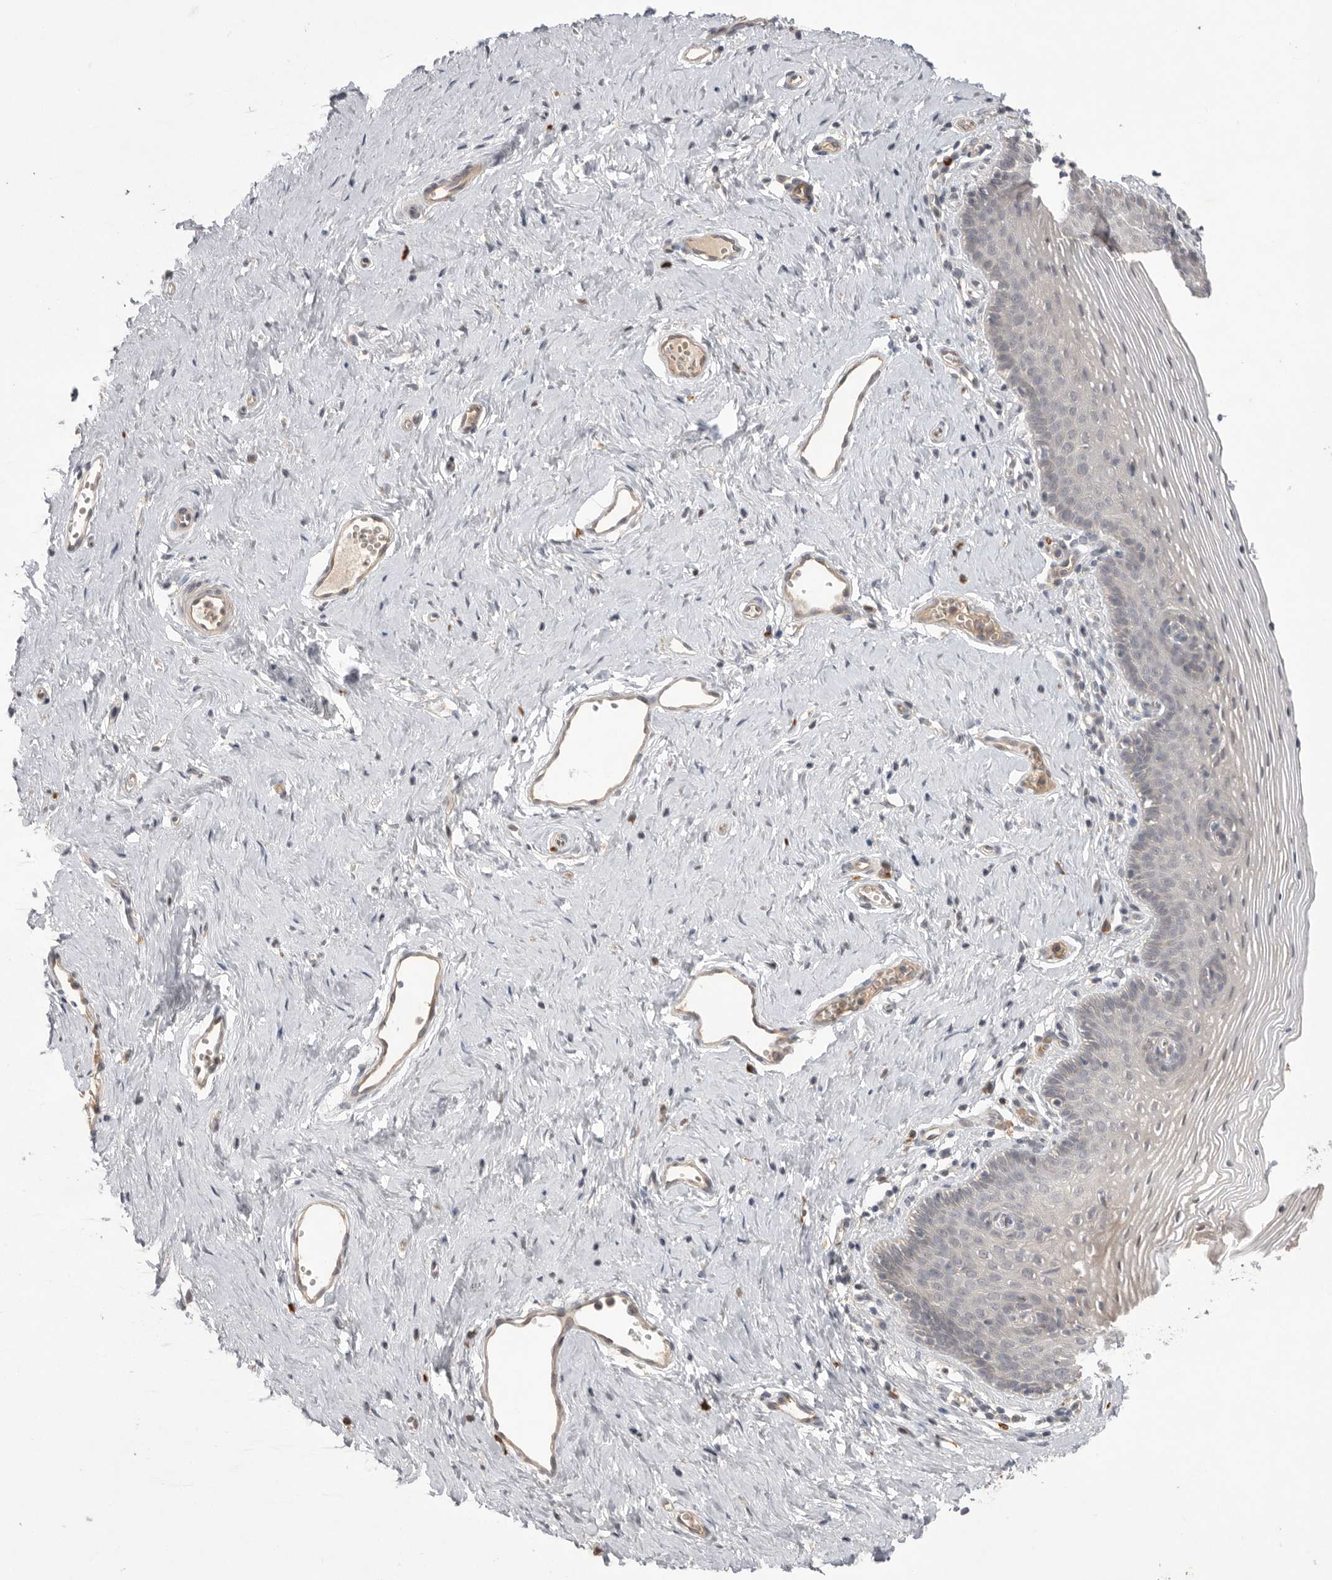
{"staining": {"intensity": "weak", "quantity": "25%-75%", "location": "cytoplasmic/membranous"}, "tissue": "vagina", "cell_type": "Squamous epithelial cells", "image_type": "normal", "snomed": [{"axis": "morphology", "description": "Normal tissue, NOS"}, {"axis": "topography", "description": "Vagina"}], "caption": "There is low levels of weak cytoplasmic/membranous positivity in squamous epithelial cells of benign vagina, as demonstrated by immunohistochemical staining (brown color).", "gene": "NRCAM", "patient": {"sex": "female", "age": 32}}